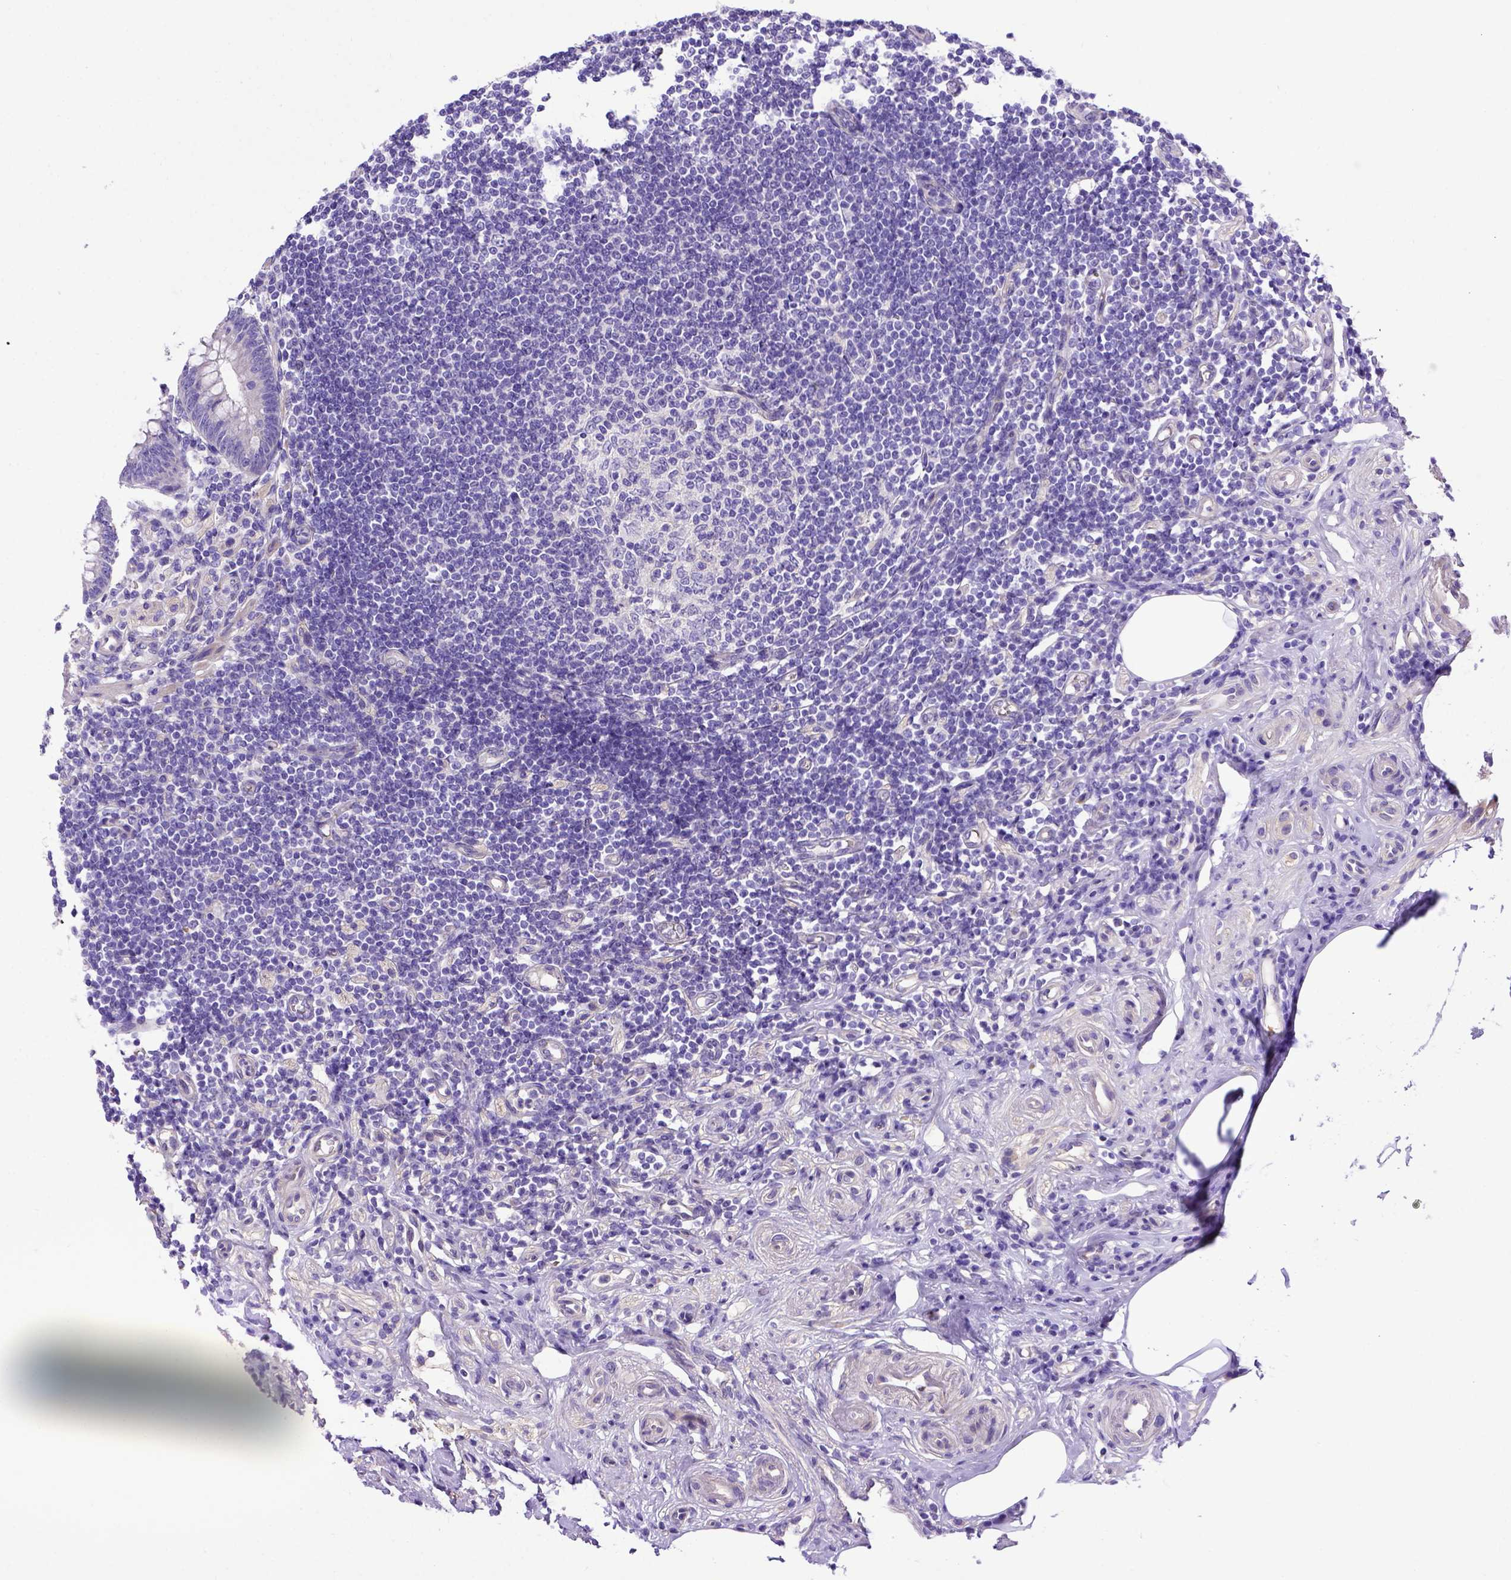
{"staining": {"intensity": "negative", "quantity": "none", "location": "none"}, "tissue": "appendix", "cell_type": "Glandular cells", "image_type": "normal", "snomed": [{"axis": "morphology", "description": "Normal tissue, NOS"}, {"axis": "topography", "description": "Appendix"}], "caption": "Glandular cells show no significant positivity in unremarkable appendix. (DAB immunohistochemistry (IHC), high magnification).", "gene": "ADAM12", "patient": {"sex": "female", "age": 57}}